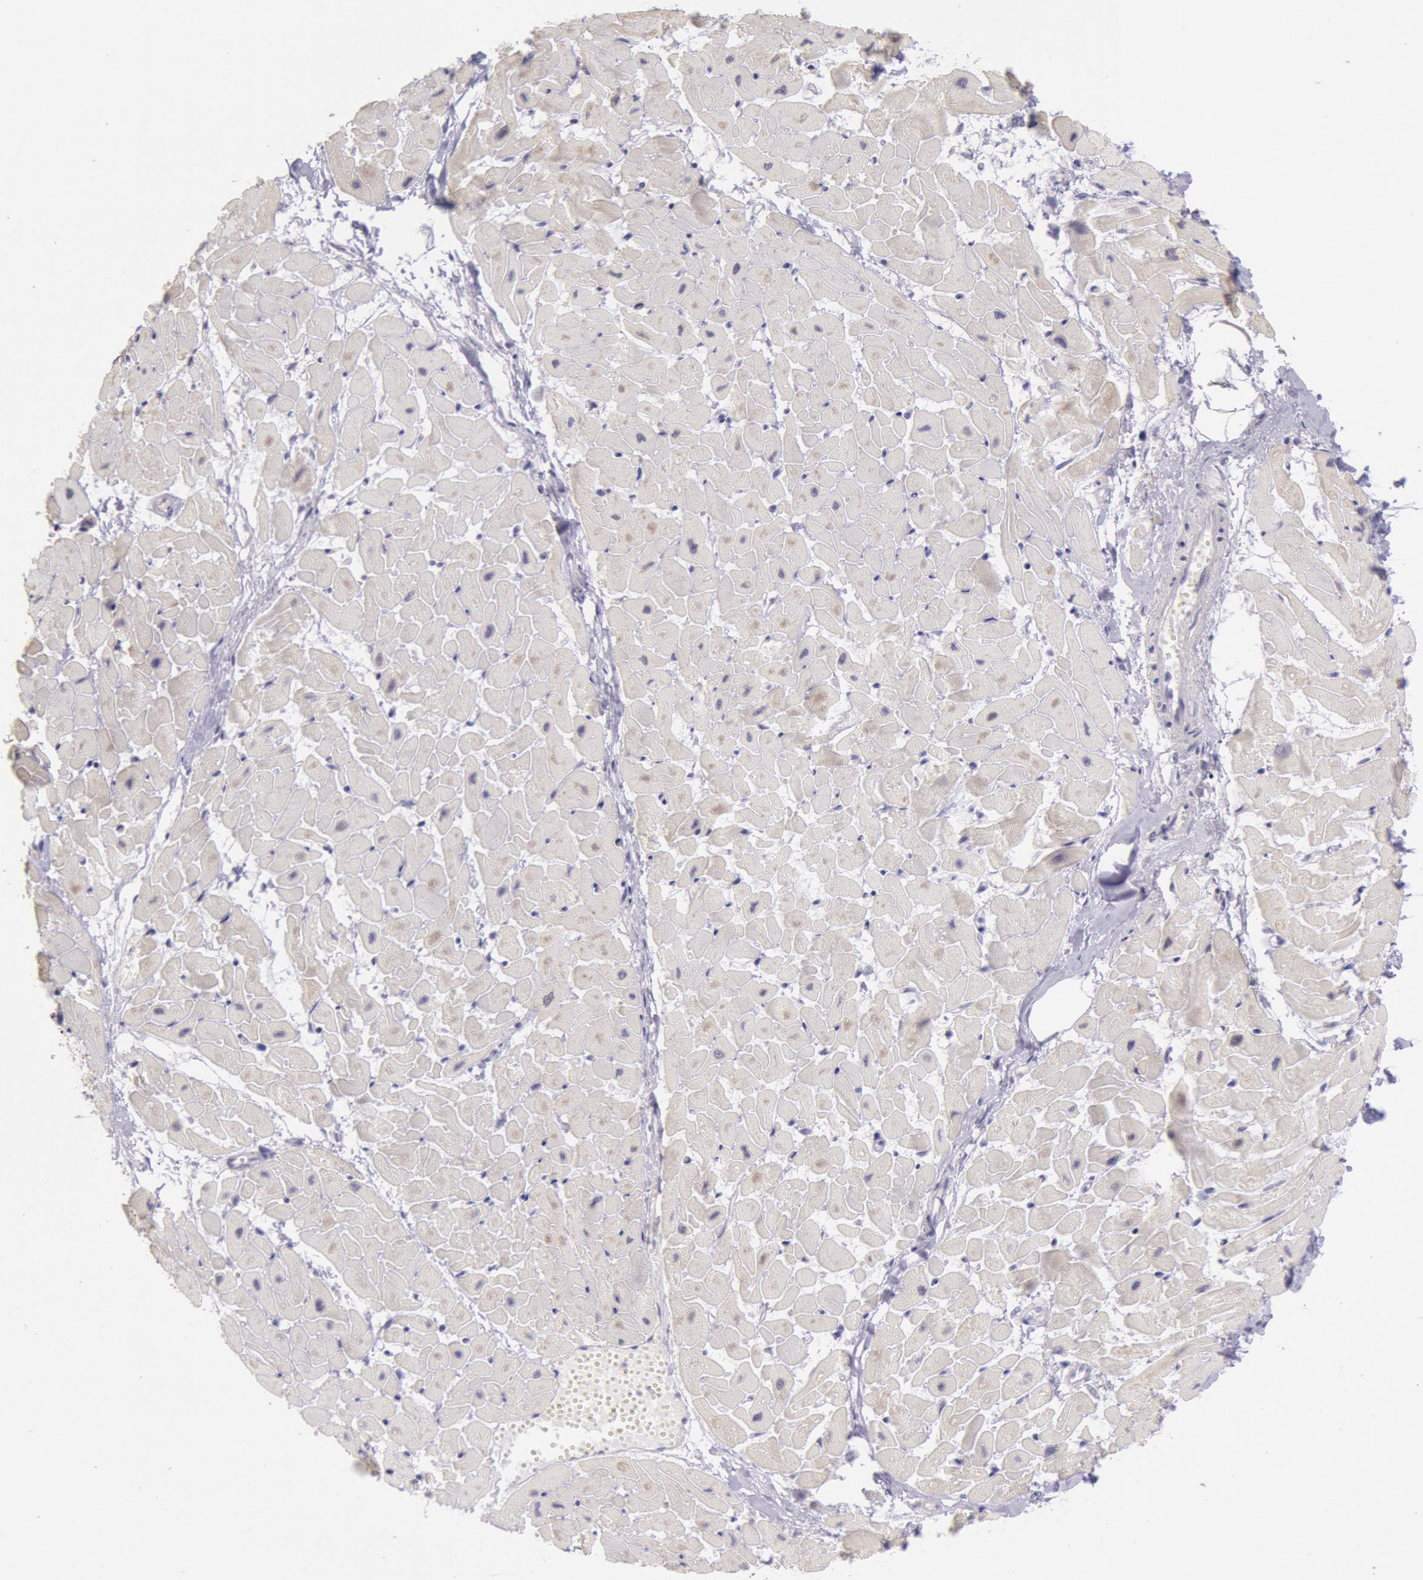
{"staining": {"intensity": "negative", "quantity": "none", "location": "none"}, "tissue": "heart muscle", "cell_type": "Cardiomyocytes", "image_type": "normal", "snomed": [{"axis": "morphology", "description": "Normal tissue, NOS"}, {"axis": "topography", "description": "Heart"}], "caption": "Cardiomyocytes are negative for brown protein staining in normal heart muscle. (IHC, brightfield microscopy, high magnification).", "gene": "FRMD6", "patient": {"sex": "female", "age": 19}}